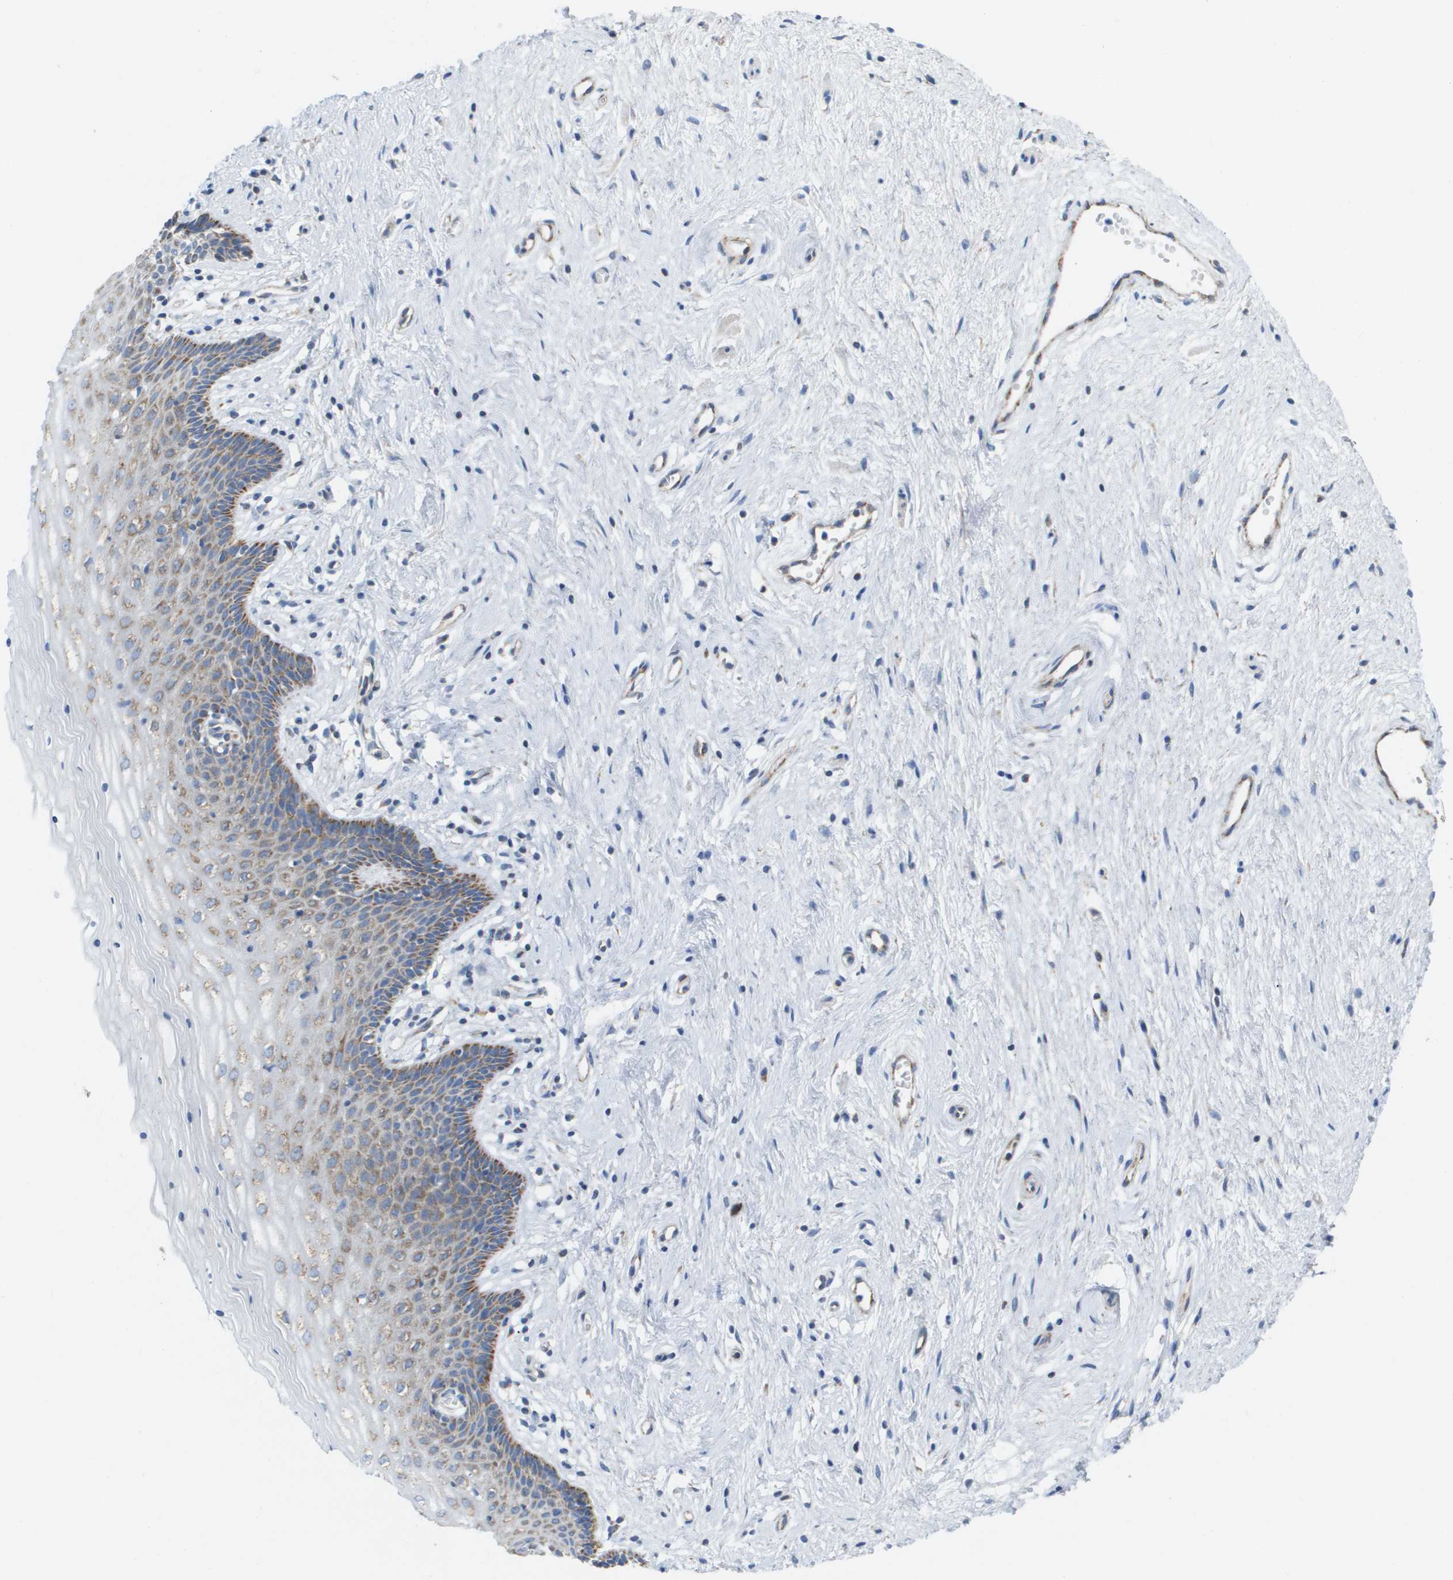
{"staining": {"intensity": "moderate", "quantity": "25%-75%", "location": "cytoplasmic/membranous"}, "tissue": "vagina", "cell_type": "Squamous epithelial cells", "image_type": "normal", "snomed": [{"axis": "morphology", "description": "Normal tissue, NOS"}, {"axis": "topography", "description": "Vagina"}], "caption": "About 25%-75% of squamous epithelial cells in unremarkable vagina reveal moderate cytoplasmic/membranous protein staining as visualized by brown immunohistochemical staining.", "gene": "FIS1", "patient": {"sex": "female", "age": 44}}